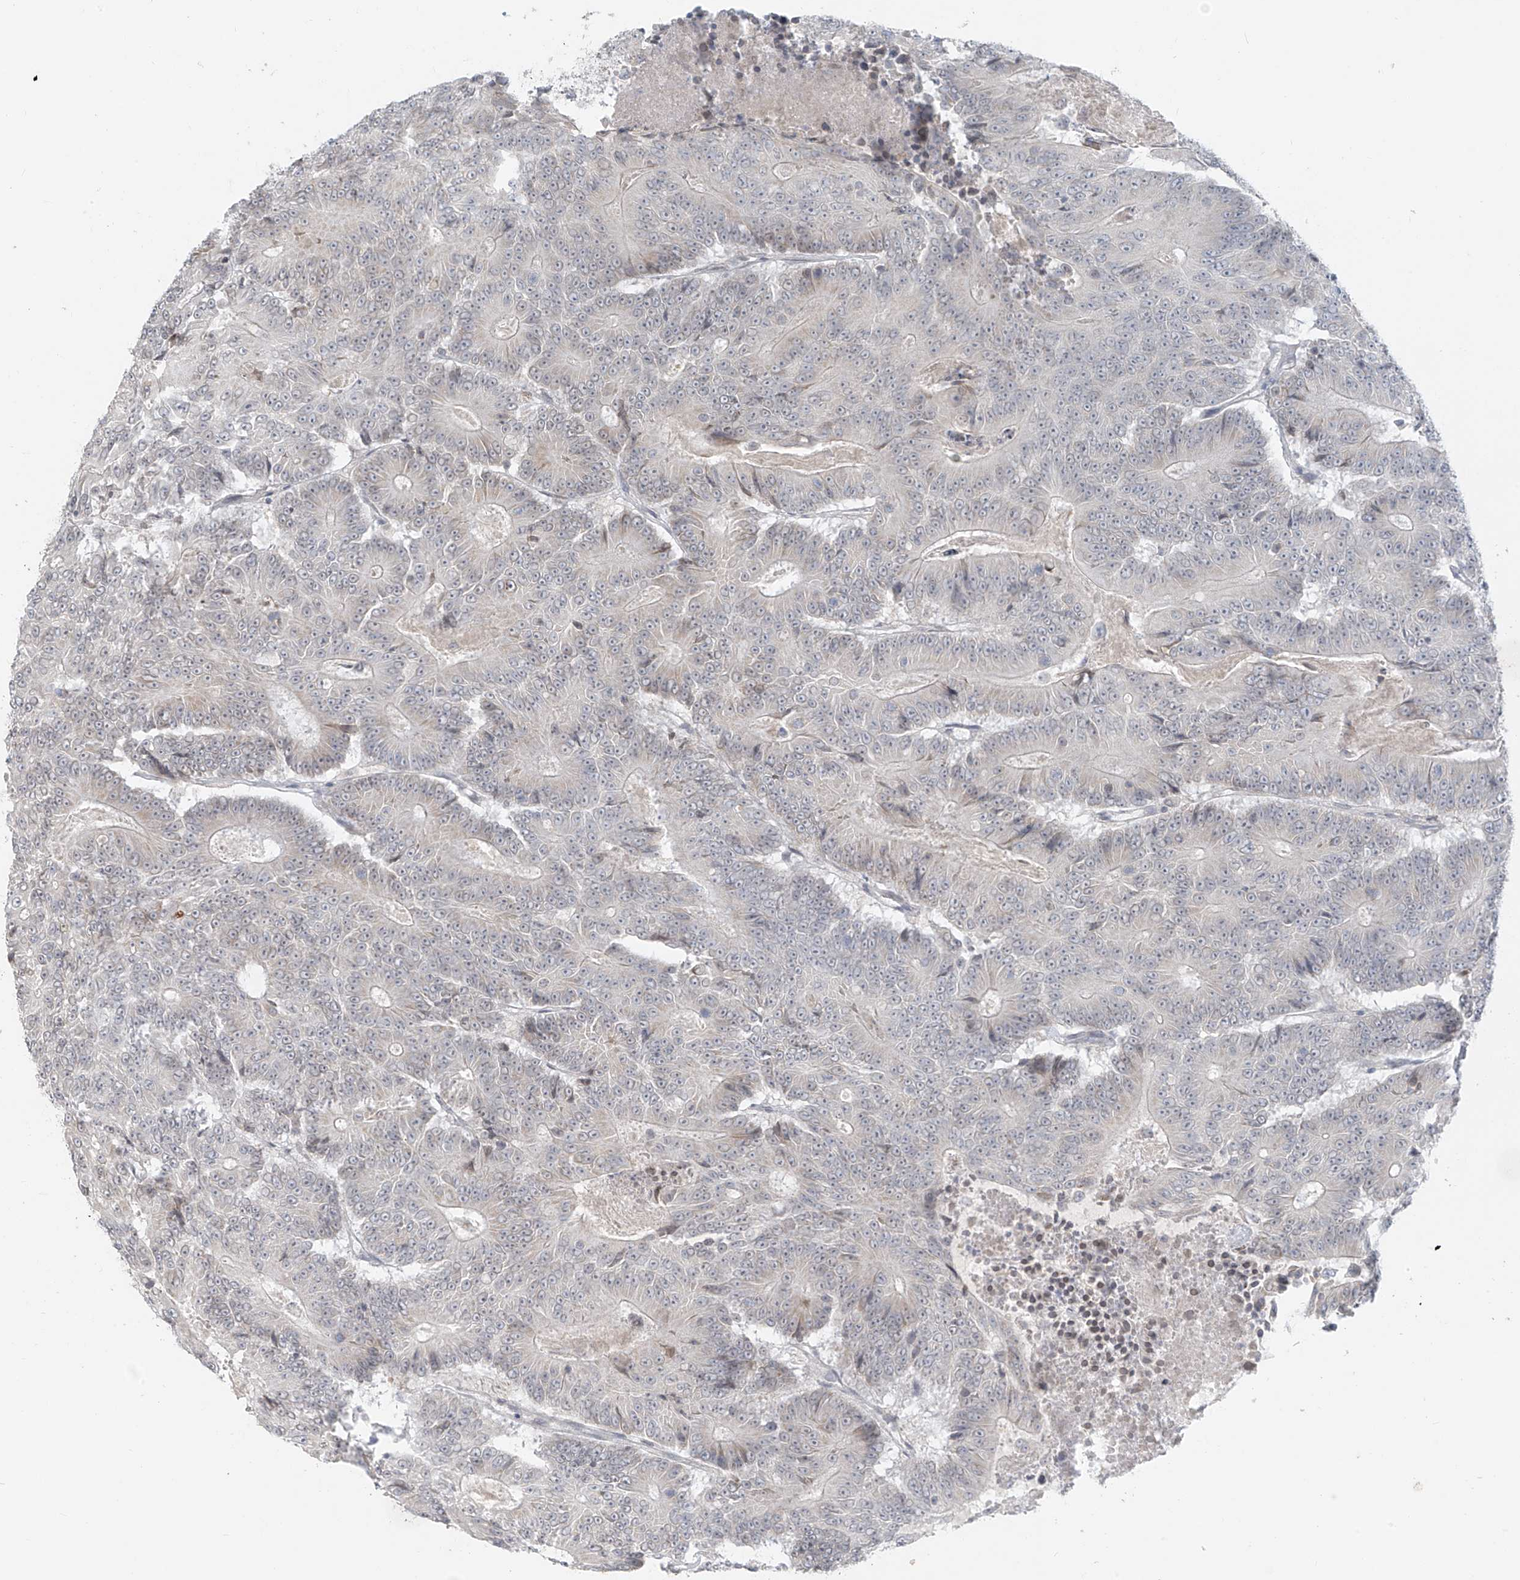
{"staining": {"intensity": "negative", "quantity": "none", "location": "none"}, "tissue": "colorectal cancer", "cell_type": "Tumor cells", "image_type": "cancer", "snomed": [{"axis": "morphology", "description": "Adenocarcinoma, NOS"}, {"axis": "topography", "description": "Colon"}], "caption": "Tumor cells show no significant protein positivity in colorectal cancer (adenocarcinoma).", "gene": "OSBPL7", "patient": {"sex": "male", "age": 83}}